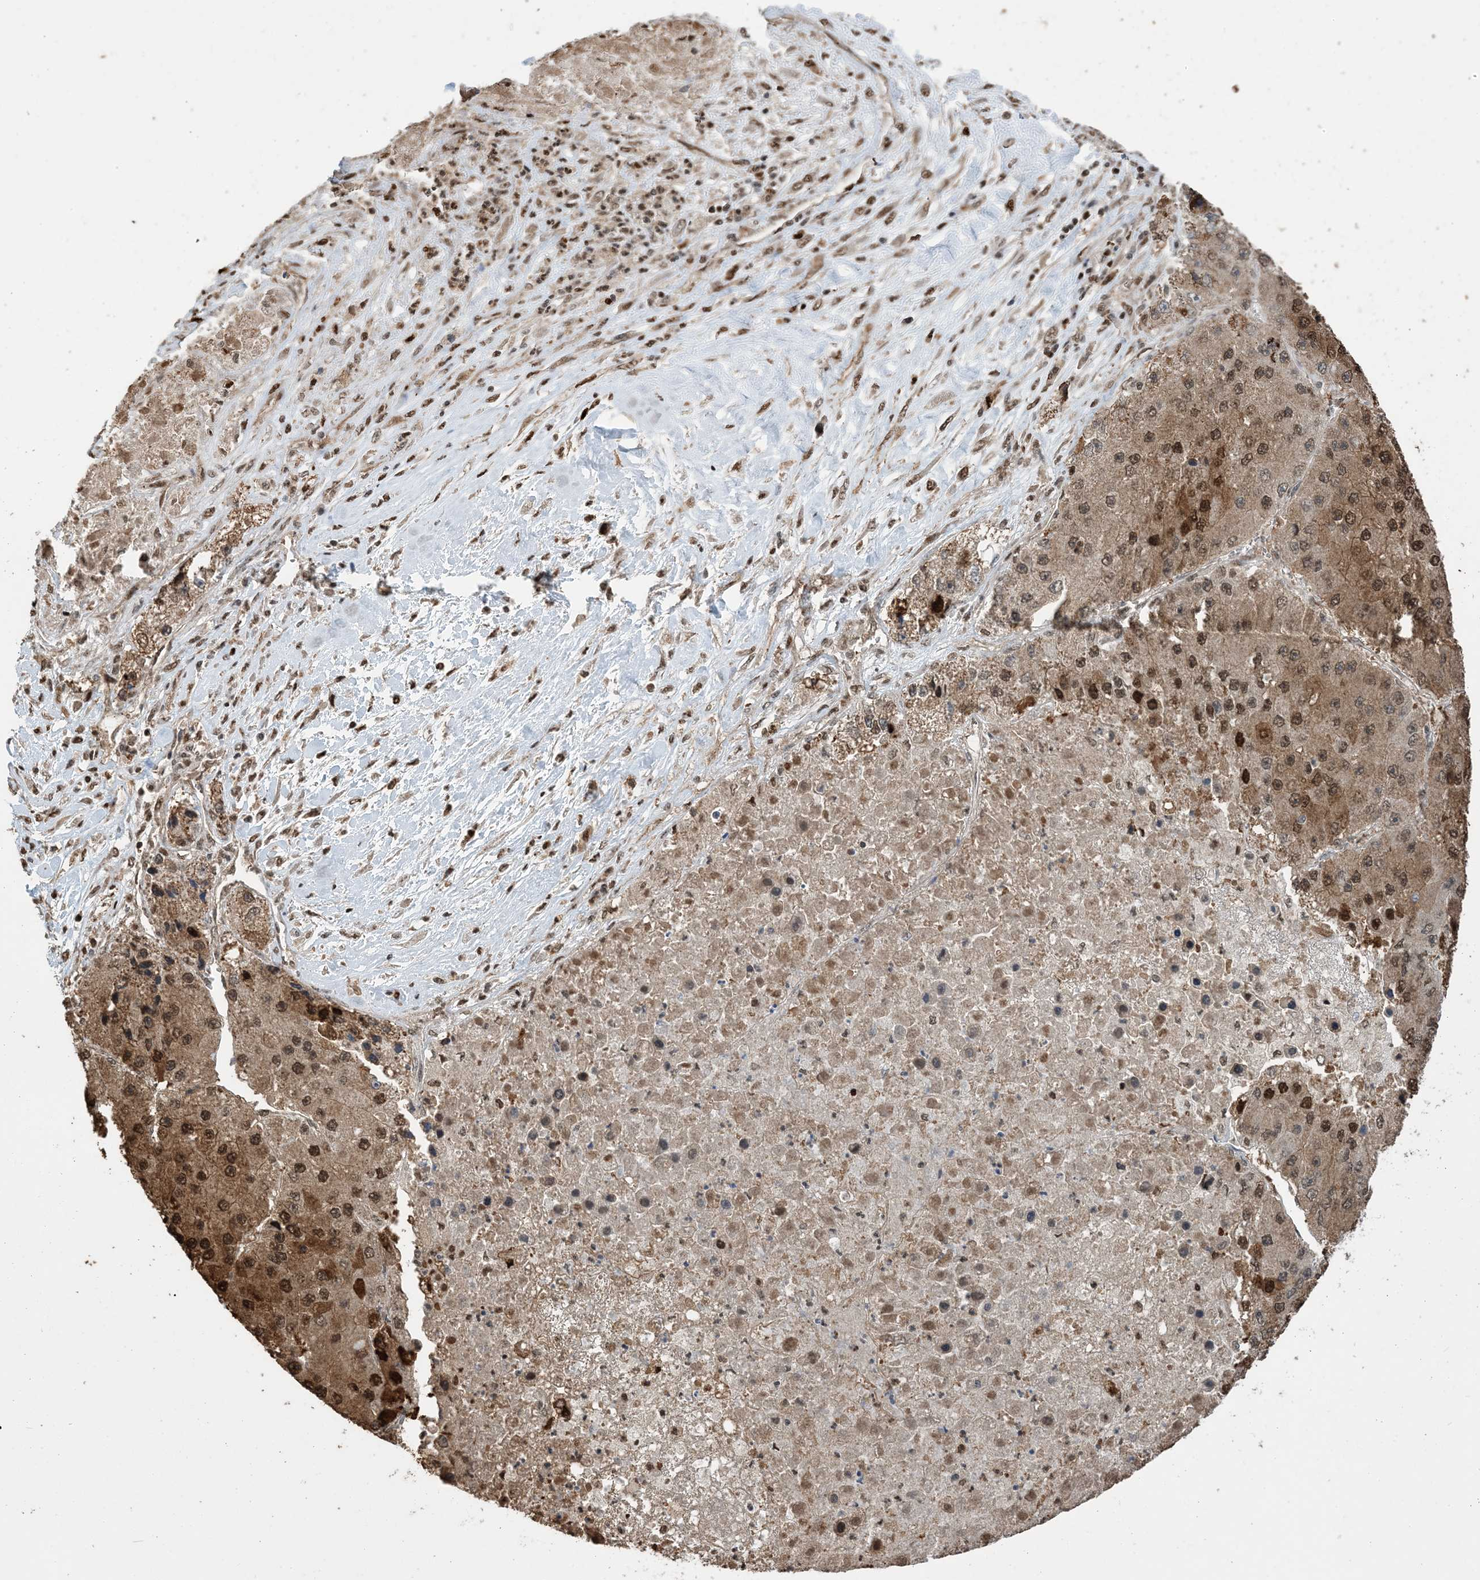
{"staining": {"intensity": "moderate", "quantity": ">75%", "location": "cytoplasmic/membranous,nuclear"}, "tissue": "liver cancer", "cell_type": "Tumor cells", "image_type": "cancer", "snomed": [{"axis": "morphology", "description": "Carcinoma, Hepatocellular, NOS"}, {"axis": "topography", "description": "Liver"}], "caption": "Immunohistochemistry (IHC) image of neoplastic tissue: liver cancer (hepatocellular carcinoma) stained using immunohistochemistry (IHC) displays medium levels of moderate protein expression localized specifically in the cytoplasmic/membranous and nuclear of tumor cells, appearing as a cytoplasmic/membranous and nuclear brown color.", "gene": "HSPA1A", "patient": {"sex": "female", "age": 73}}